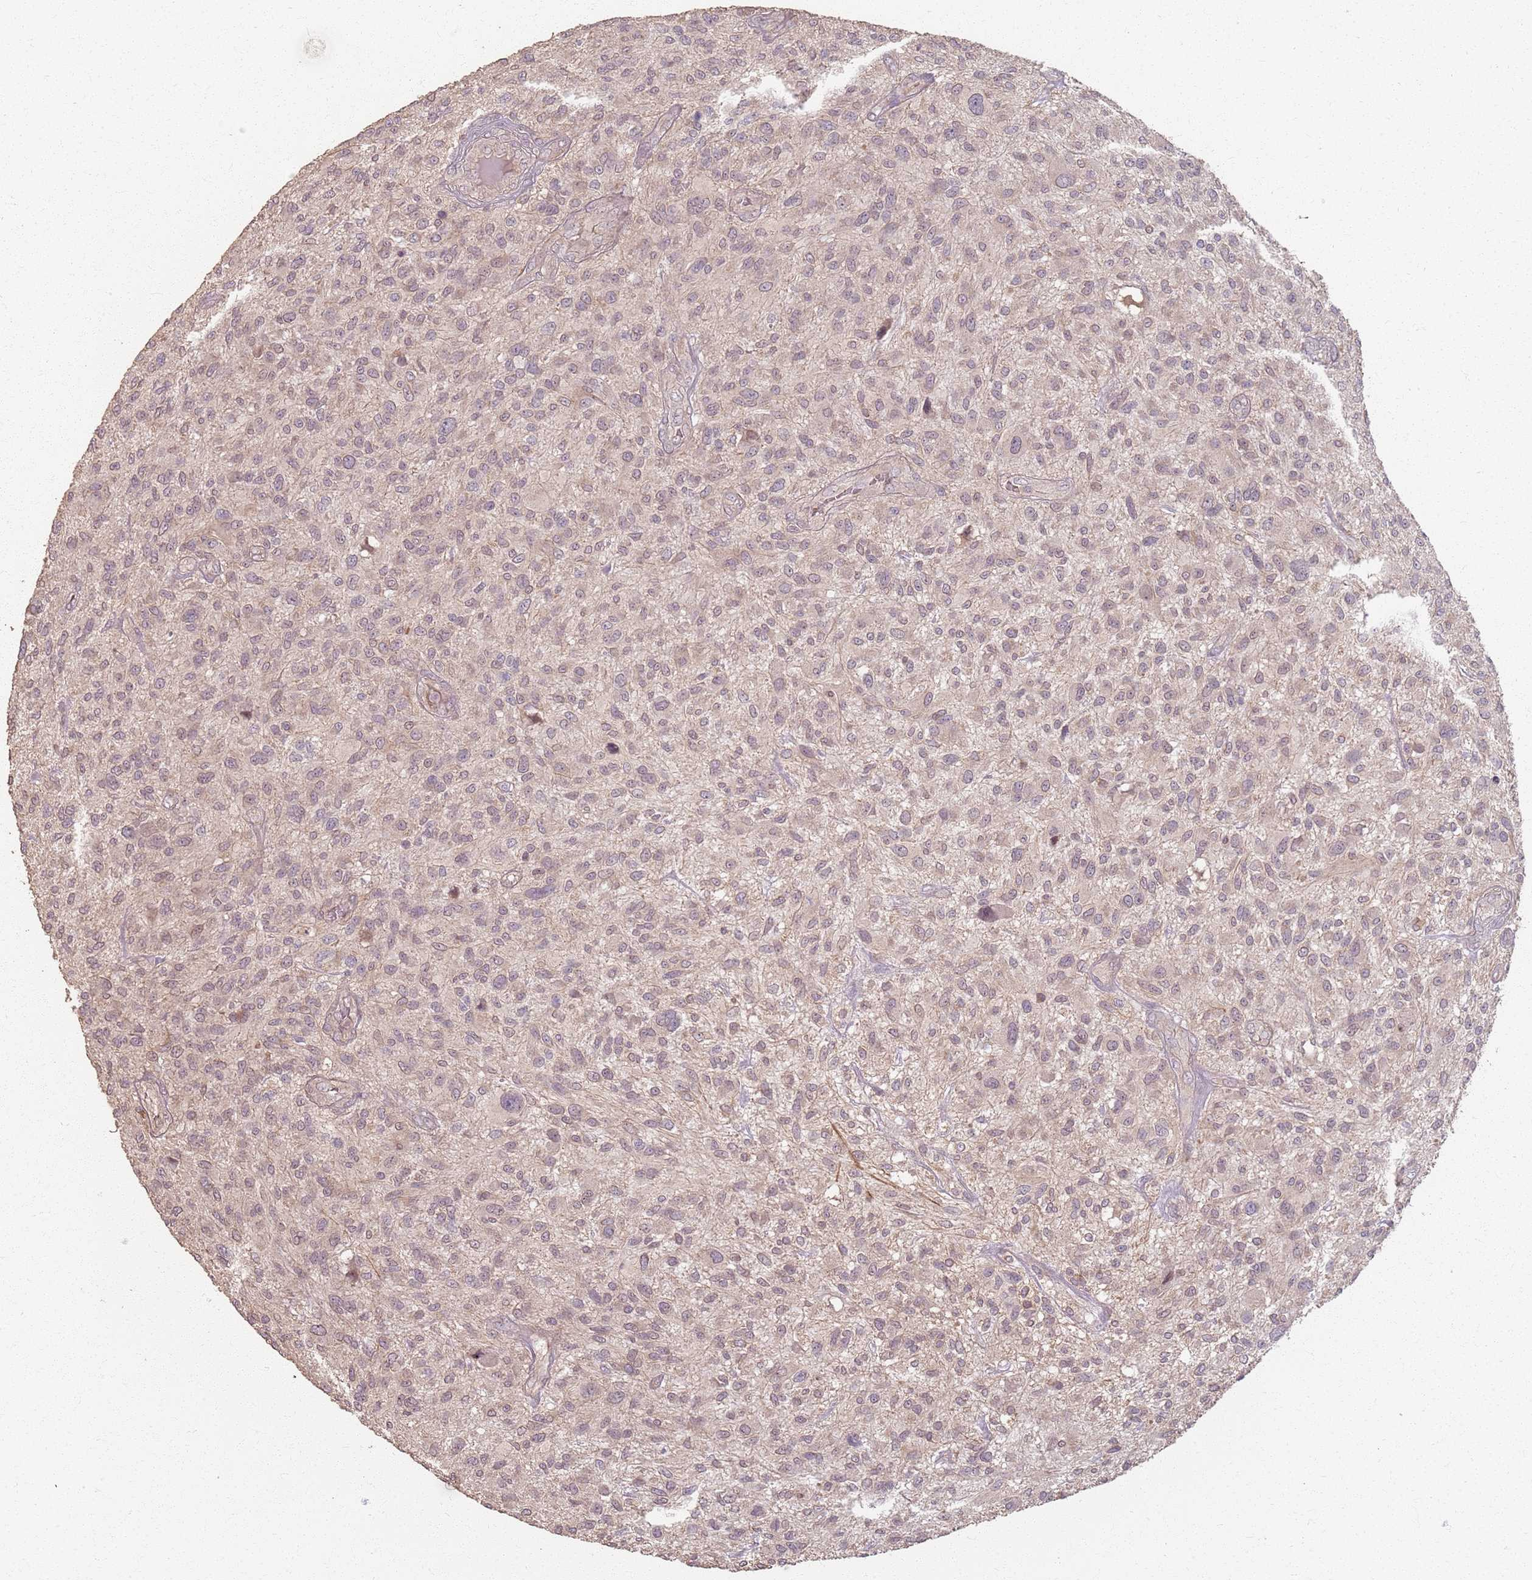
{"staining": {"intensity": "weak", "quantity": "<25%", "location": "cytoplasmic/membranous"}, "tissue": "glioma", "cell_type": "Tumor cells", "image_type": "cancer", "snomed": [{"axis": "morphology", "description": "Glioma, malignant, High grade"}, {"axis": "topography", "description": "Brain"}], "caption": "A histopathology image of human glioma is negative for staining in tumor cells.", "gene": "CCDC168", "patient": {"sex": "male", "age": 47}}